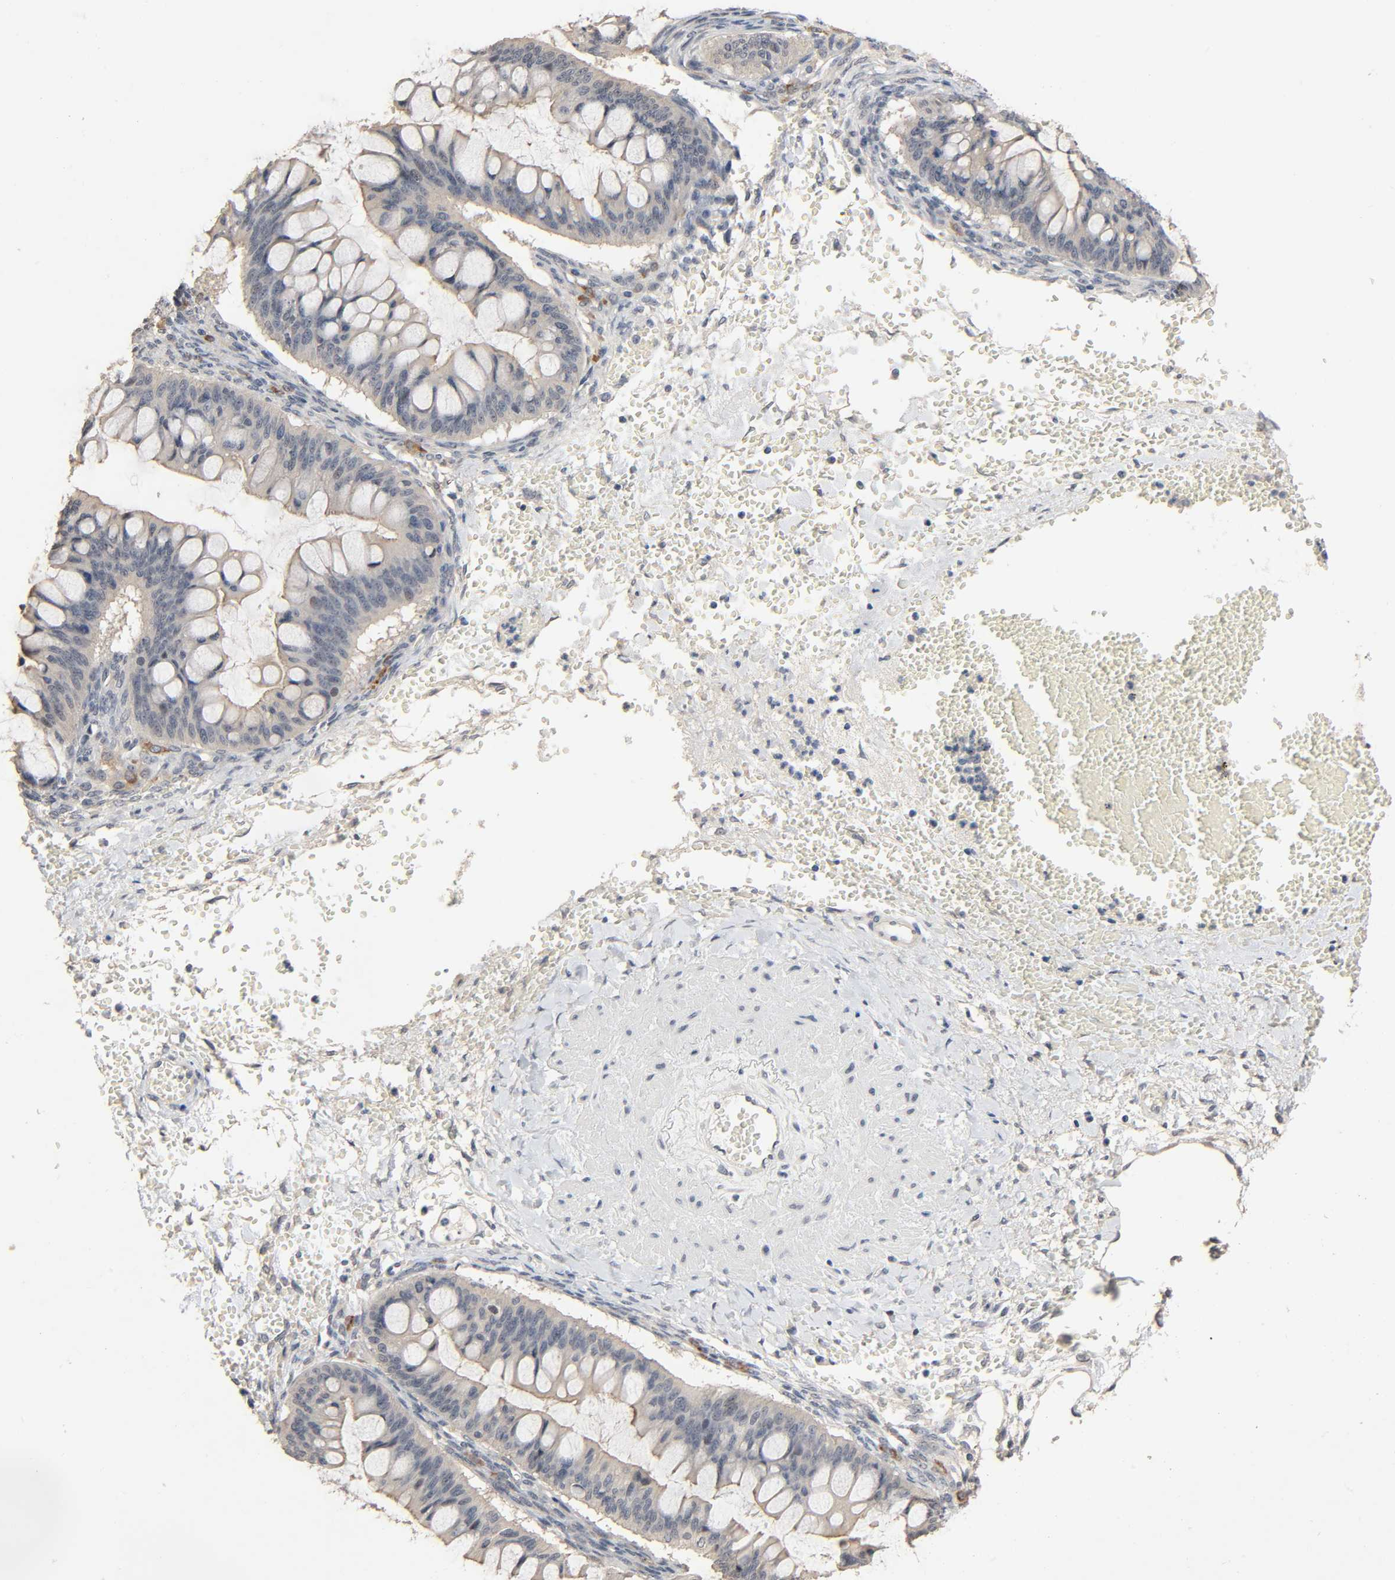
{"staining": {"intensity": "negative", "quantity": "none", "location": "none"}, "tissue": "ovarian cancer", "cell_type": "Tumor cells", "image_type": "cancer", "snomed": [{"axis": "morphology", "description": "Cystadenocarcinoma, mucinous, NOS"}, {"axis": "topography", "description": "Ovary"}], "caption": "IHC histopathology image of ovarian cancer stained for a protein (brown), which displays no expression in tumor cells. Brightfield microscopy of IHC stained with DAB (3,3'-diaminobenzidine) (brown) and hematoxylin (blue), captured at high magnification.", "gene": "MAGEA8", "patient": {"sex": "female", "age": 73}}